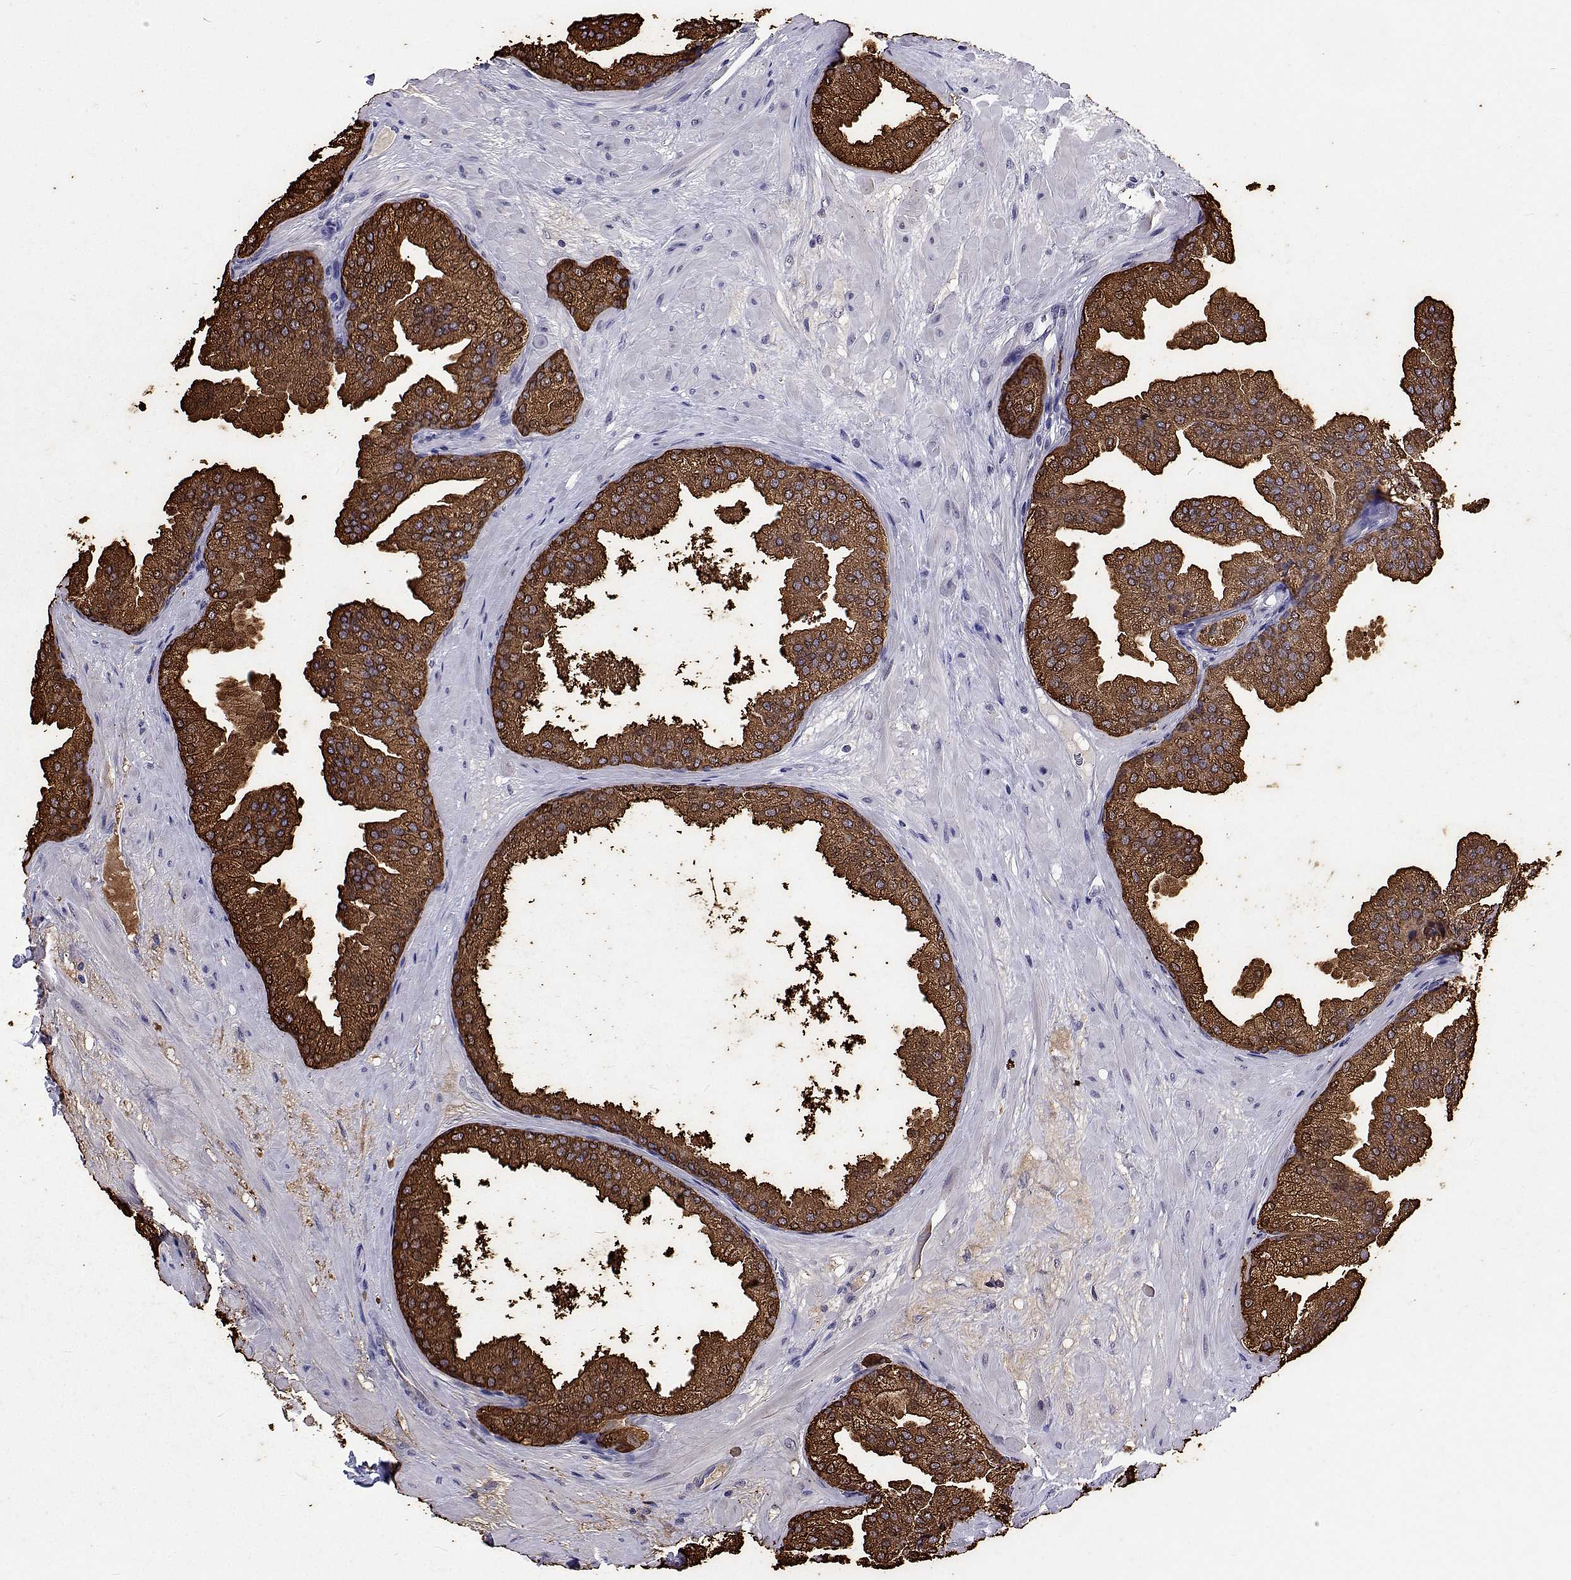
{"staining": {"intensity": "strong", "quantity": ">75%", "location": "cytoplasmic/membranous"}, "tissue": "prostate", "cell_type": "Glandular cells", "image_type": "normal", "snomed": [{"axis": "morphology", "description": "Normal tissue, NOS"}, {"axis": "topography", "description": "Prostate"}], "caption": "Immunohistochemical staining of normal human prostate exhibits high levels of strong cytoplasmic/membranous expression in about >75% of glandular cells. The staining was performed using DAB, with brown indicating positive protein expression. Nuclei are stained blue with hematoxylin.", "gene": "UMODL1", "patient": {"sex": "male", "age": 37}}